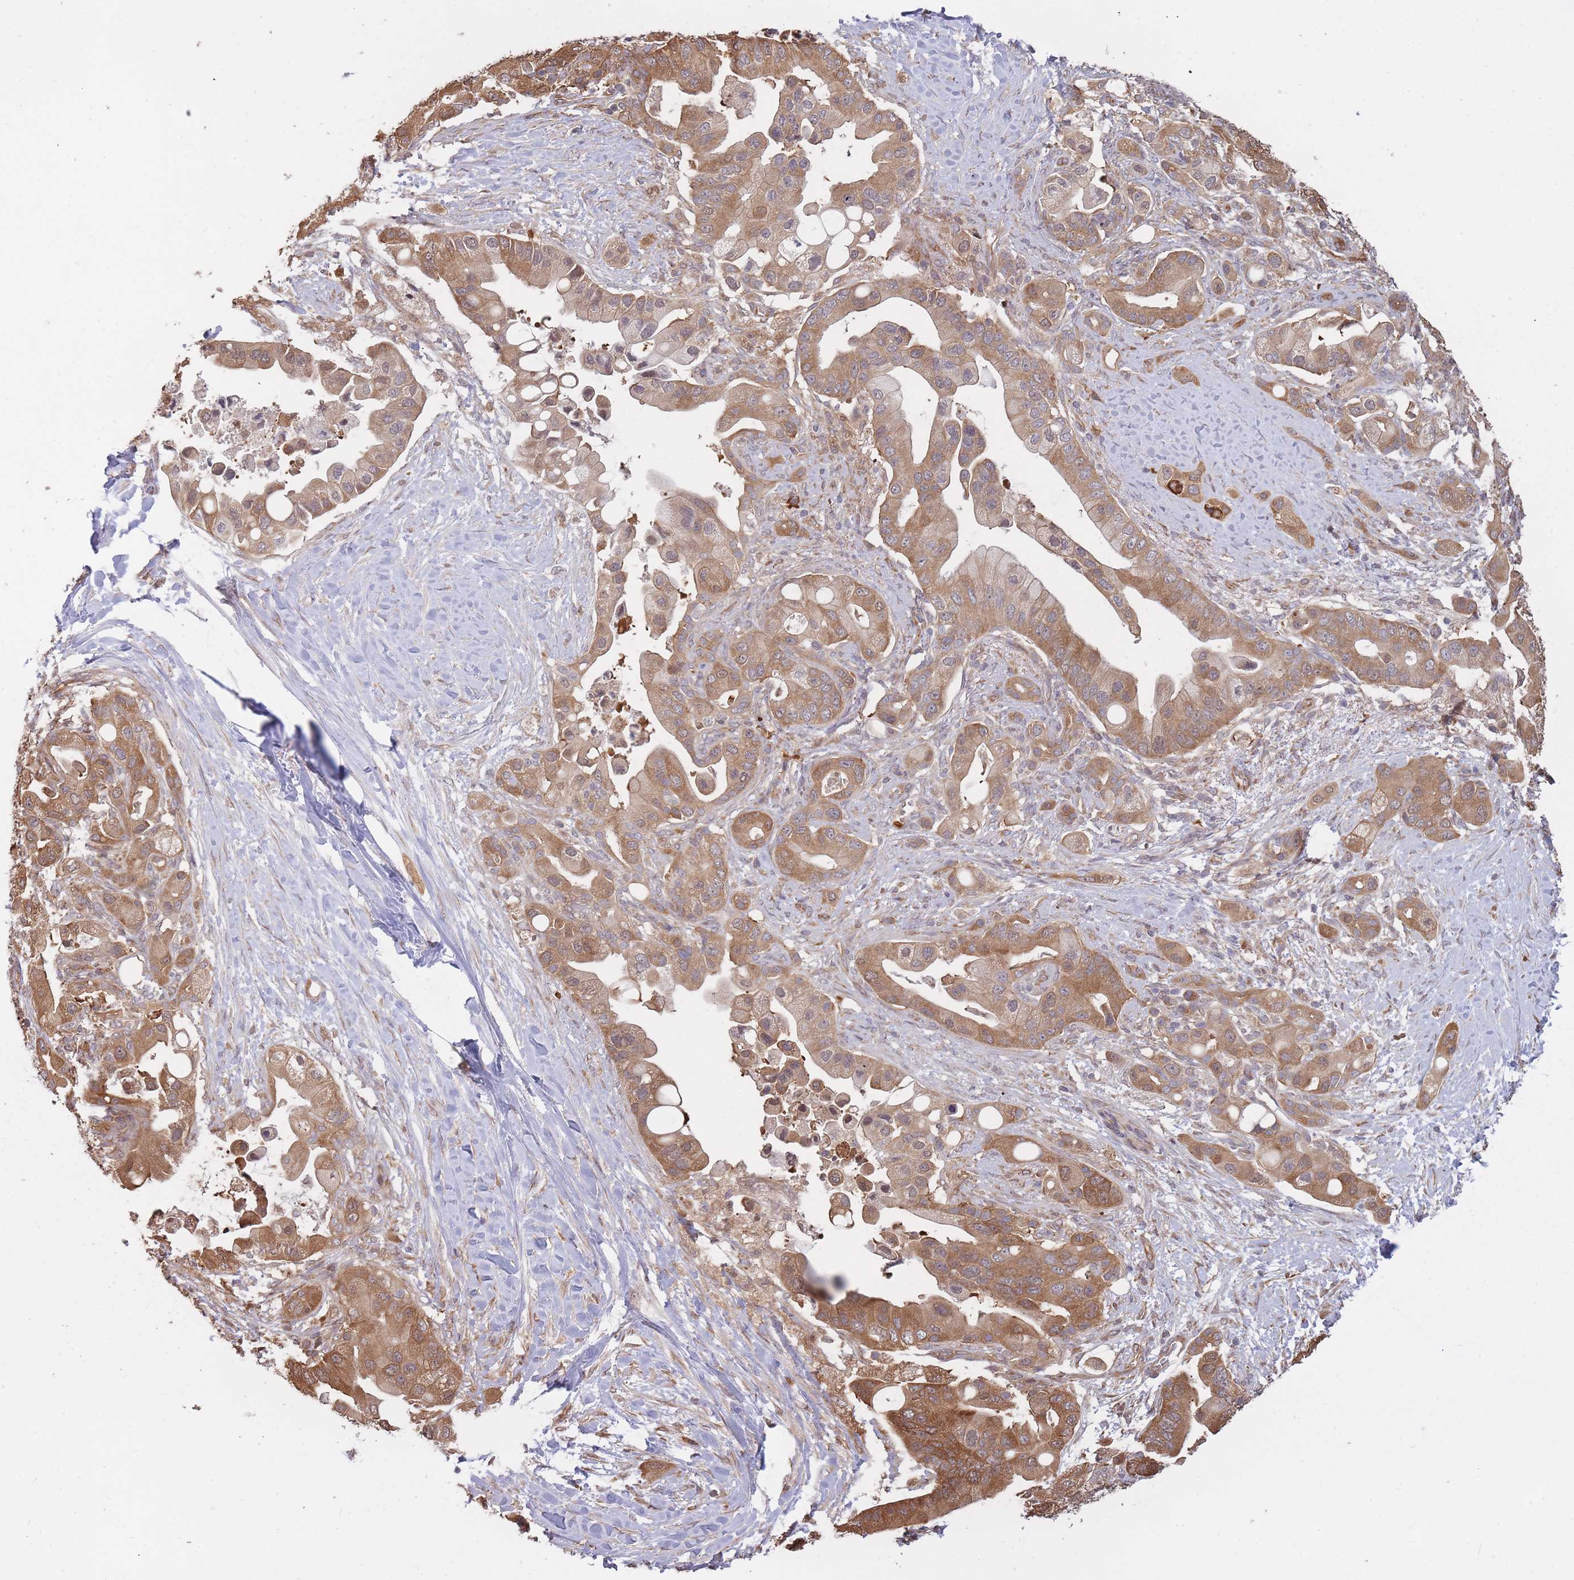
{"staining": {"intensity": "moderate", "quantity": ">75%", "location": "cytoplasmic/membranous"}, "tissue": "pancreatic cancer", "cell_type": "Tumor cells", "image_type": "cancer", "snomed": [{"axis": "morphology", "description": "Adenocarcinoma, NOS"}, {"axis": "topography", "description": "Pancreas"}], "caption": "About >75% of tumor cells in human pancreatic cancer (adenocarcinoma) exhibit moderate cytoplasmic/membranous protein staining as visualized by brown immunohistochemical staining.", "gene": "ARL13B", "patient": {"sex": "male", "age": 57}}